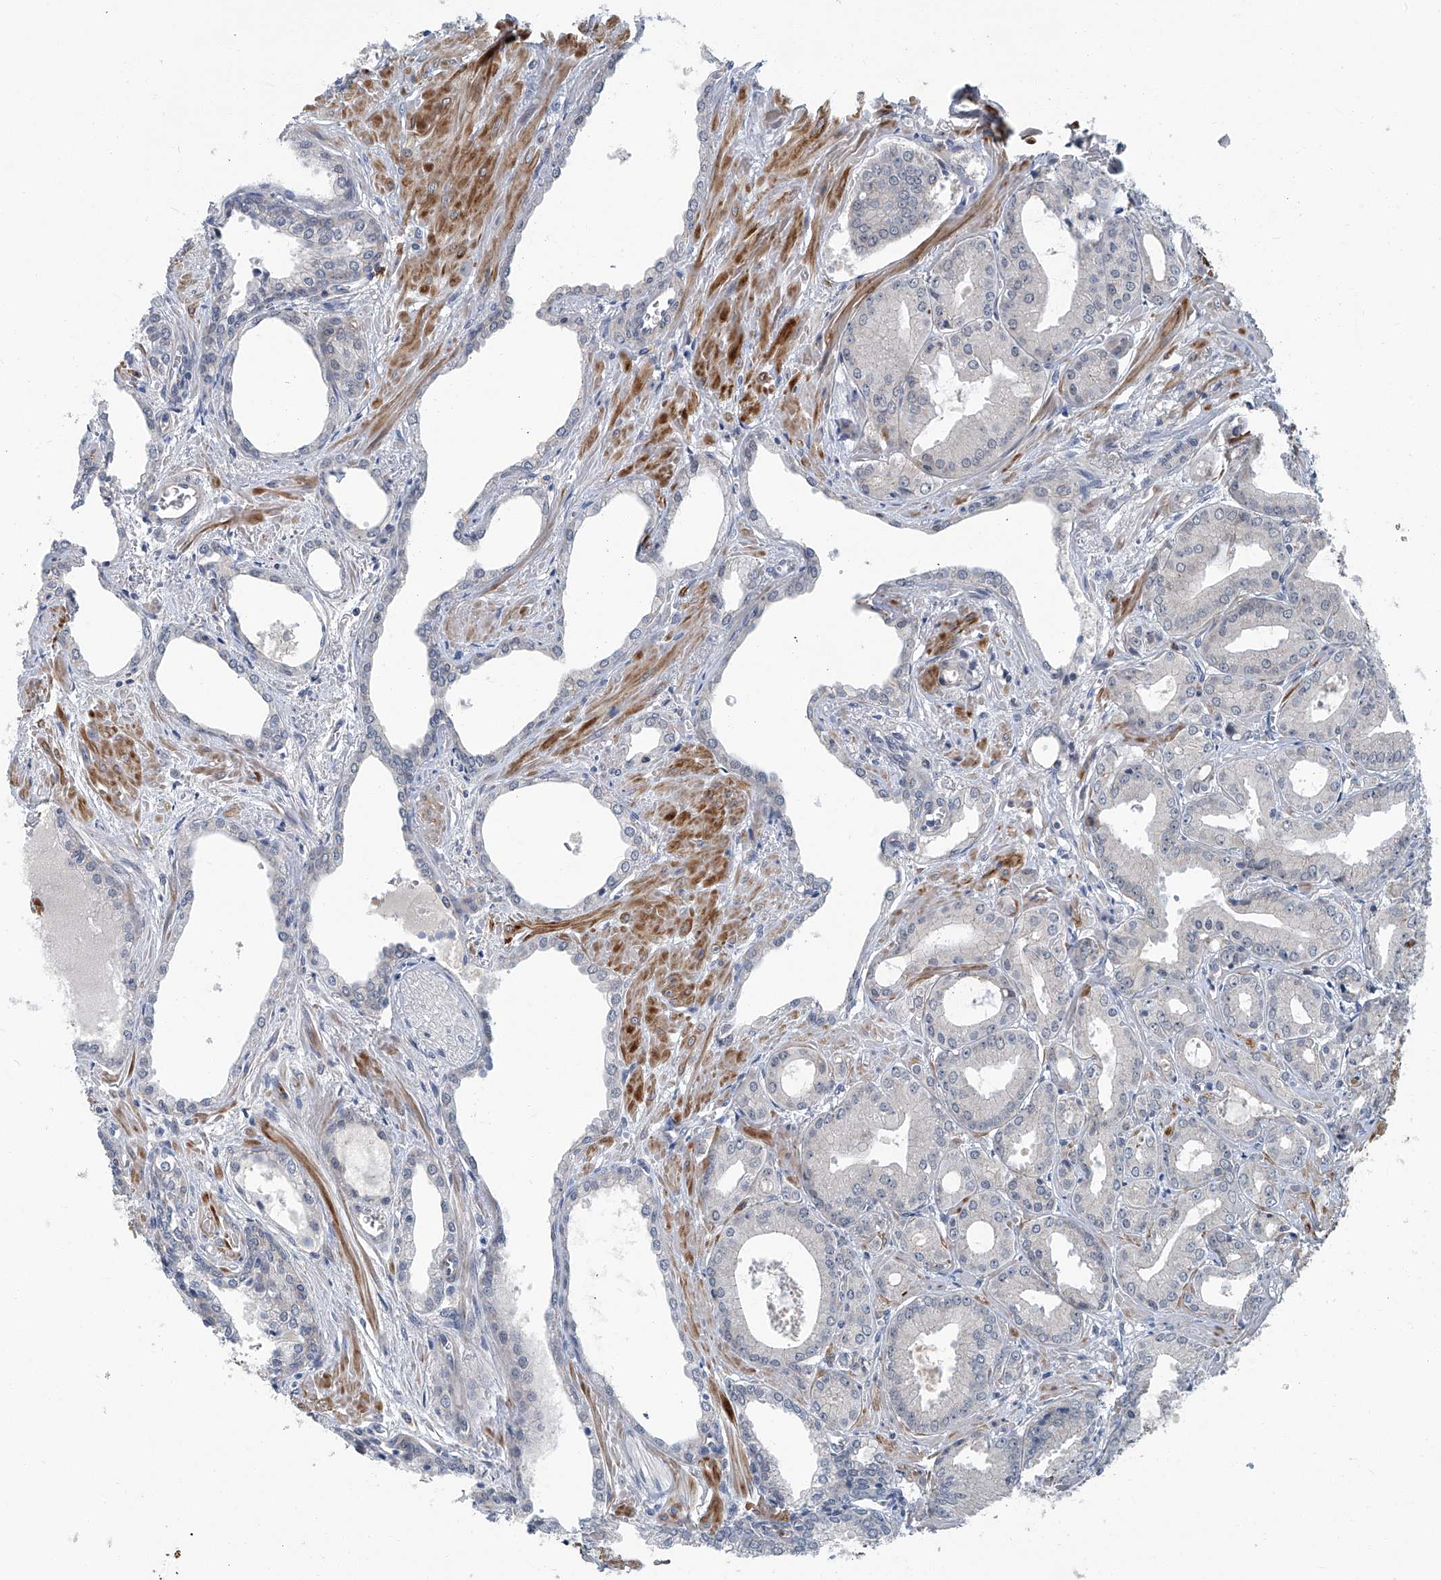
{"staining": {"intensity": "negative", "quantity": "none", "location": "none"}, "tissue": "prostate cancer", "cell_type": "Tumor cells", "image_type": "cancer", "snomed": [{"axis": "morphology", "description": "Adenocarcinoma, Low grade"}, {"axis": "topography", "description": "Prostate"}], "caption": "The image demonstrates no significant staining in tumor cells of adenocarcinoma (low-grade) (prostate).", "gene": "AKNAD1", "patient": {"sex": "male", "age": 67}}